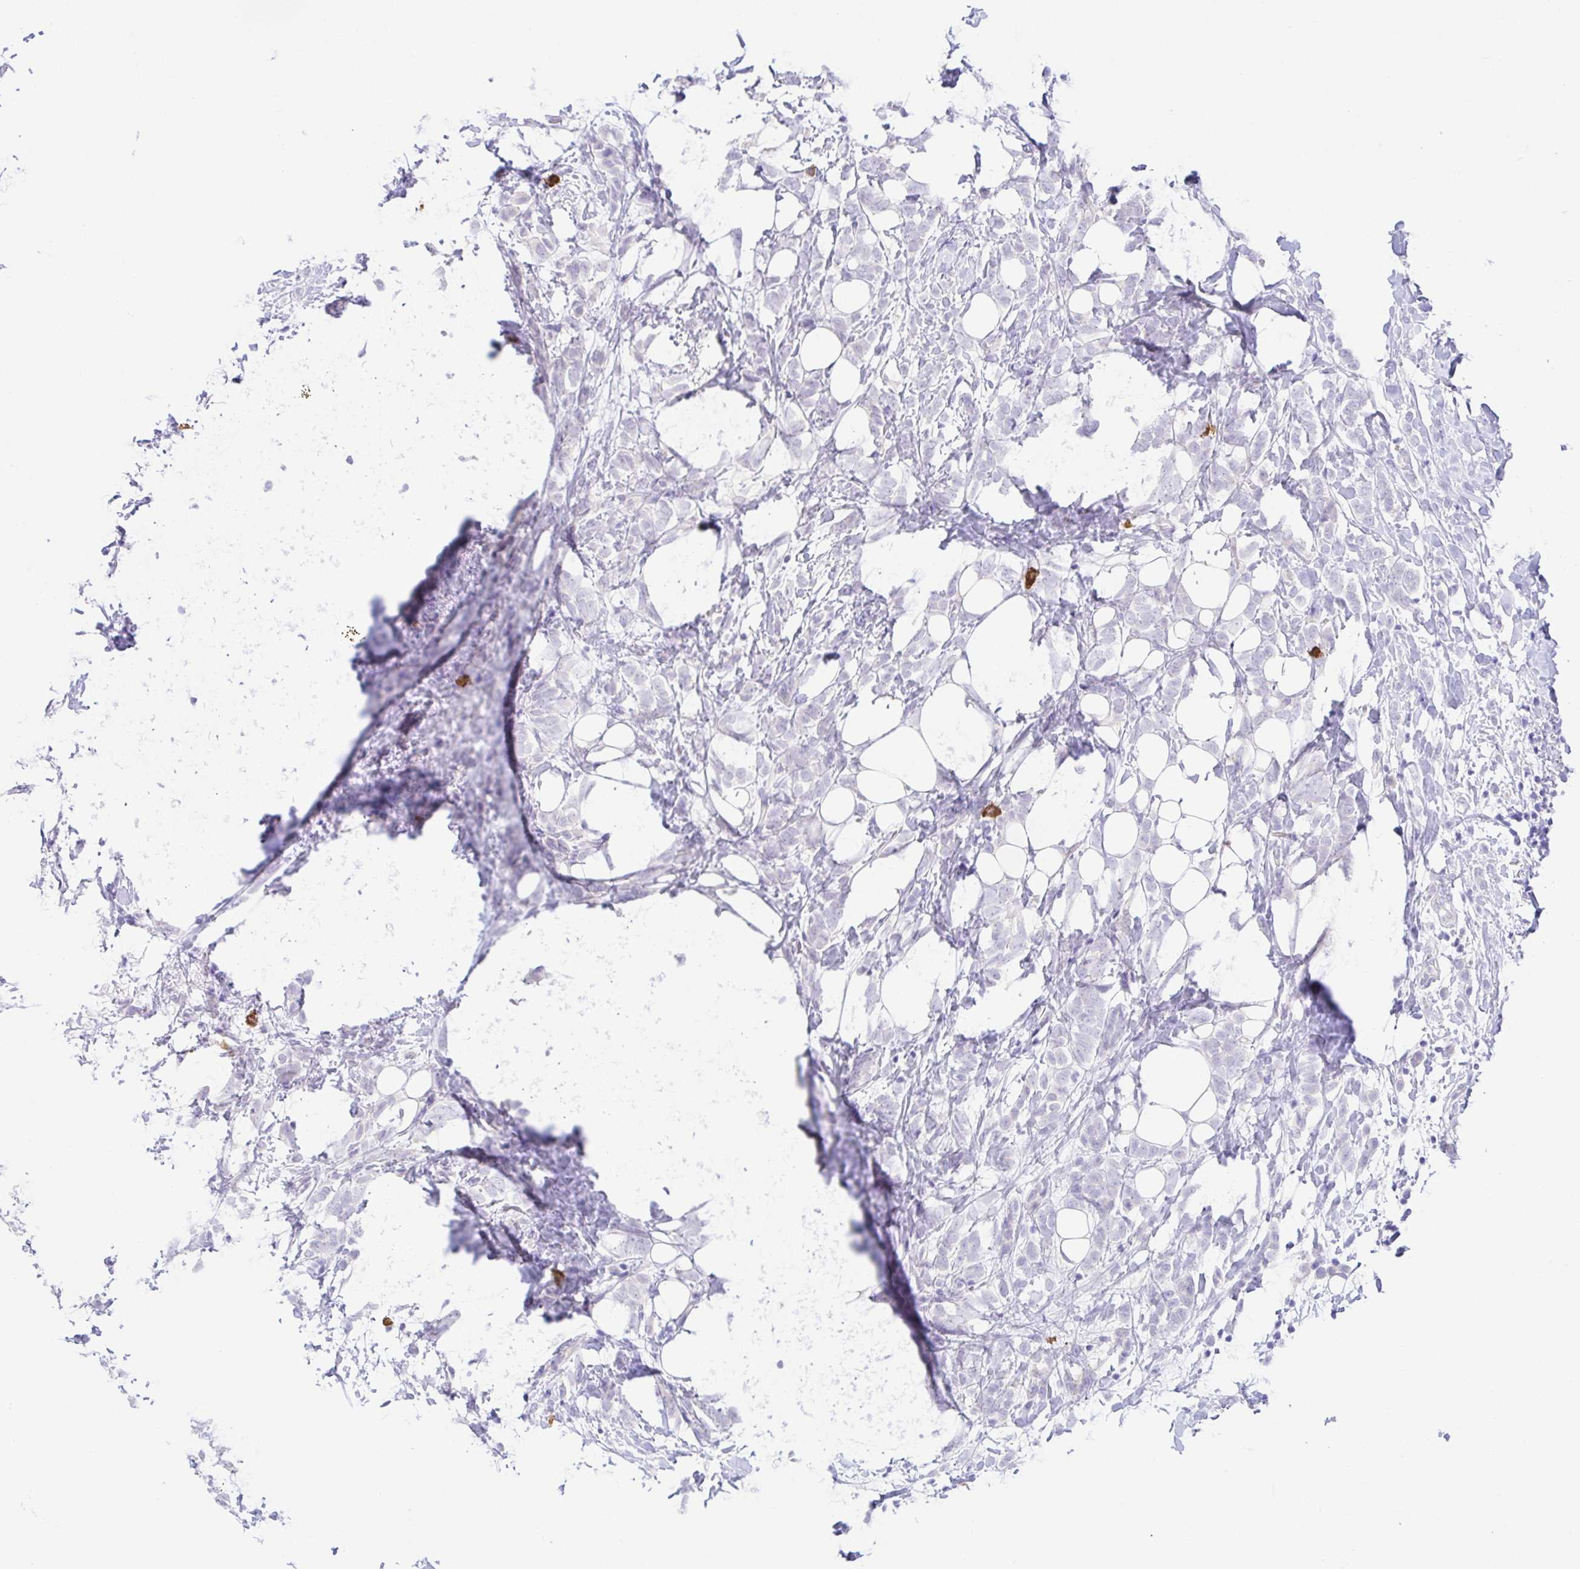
{"staining": {"intensity": "negative", "quantity": "none", "location": "none"}, "tissue": "breast cancer", "cell_type": "Tumor cells", "image_type": "cancer", "snomed": [{"axis": "morphology", "description": "Lobular carcinoma"}, {"axis": "topography", "description": "Breast"}], "caption": "Immunohistochemistry (IHC) of human breast lobular carcinoma displays no expression in tumor cells.", "gene": "KRTDAP", "patient": {"sex": "female", "age": 49}}